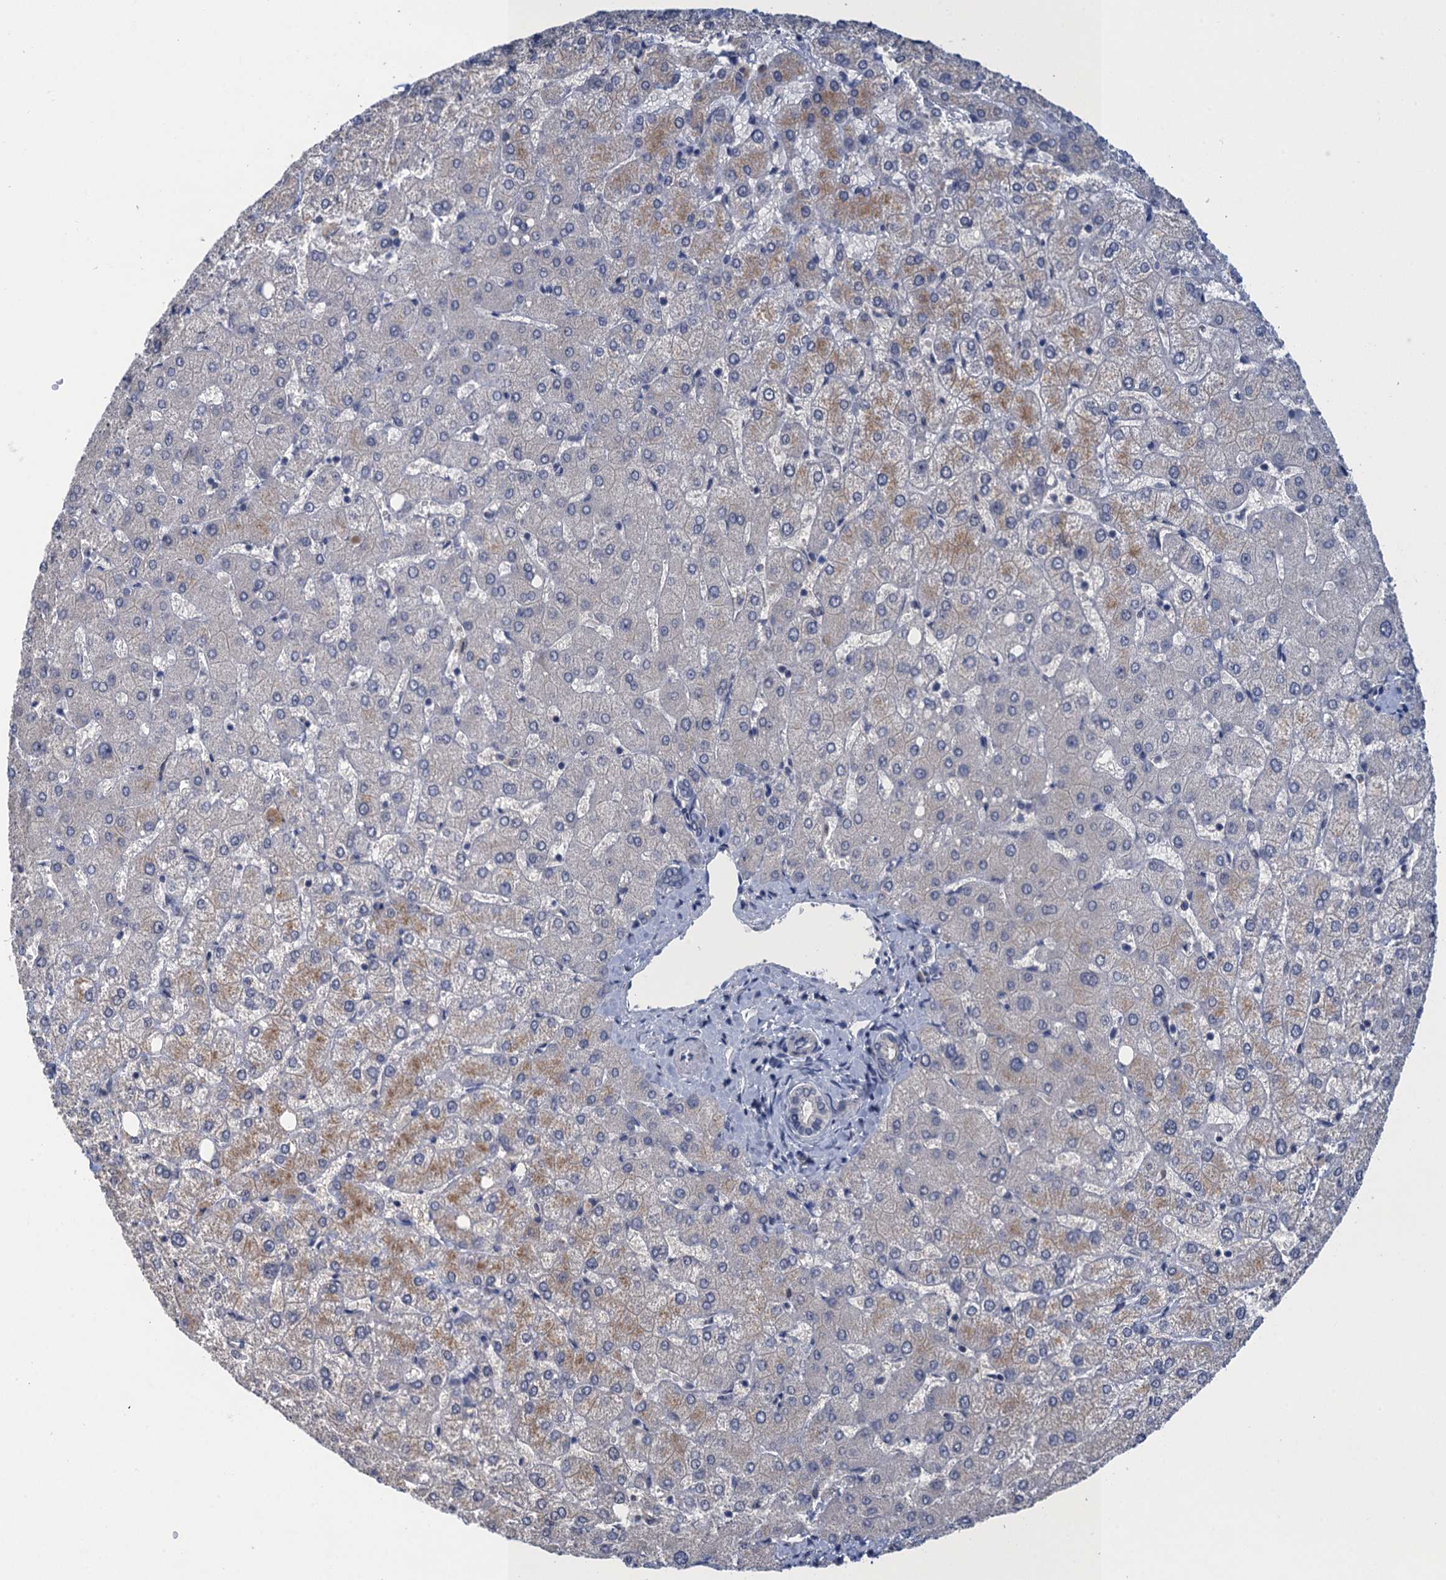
{"staining": {"intensity": "negative", "quantity": "none", "location": "none"}, "tissue": "liver", "cell_type": "Cholangiocytes", "image_type": "normal", "snomed": [{"axis": "morphology", "description": "Normal tissue, NOS"}, {"axis": "topography", "description": "Liver"}], "caption": "Cholangiocytes show no significant protein expression in unremarkable liver. (DAB immunohistochemistry, high magnification).", "gene": "MRFAP1", "patient": {"sex": "female", "age": 54}}